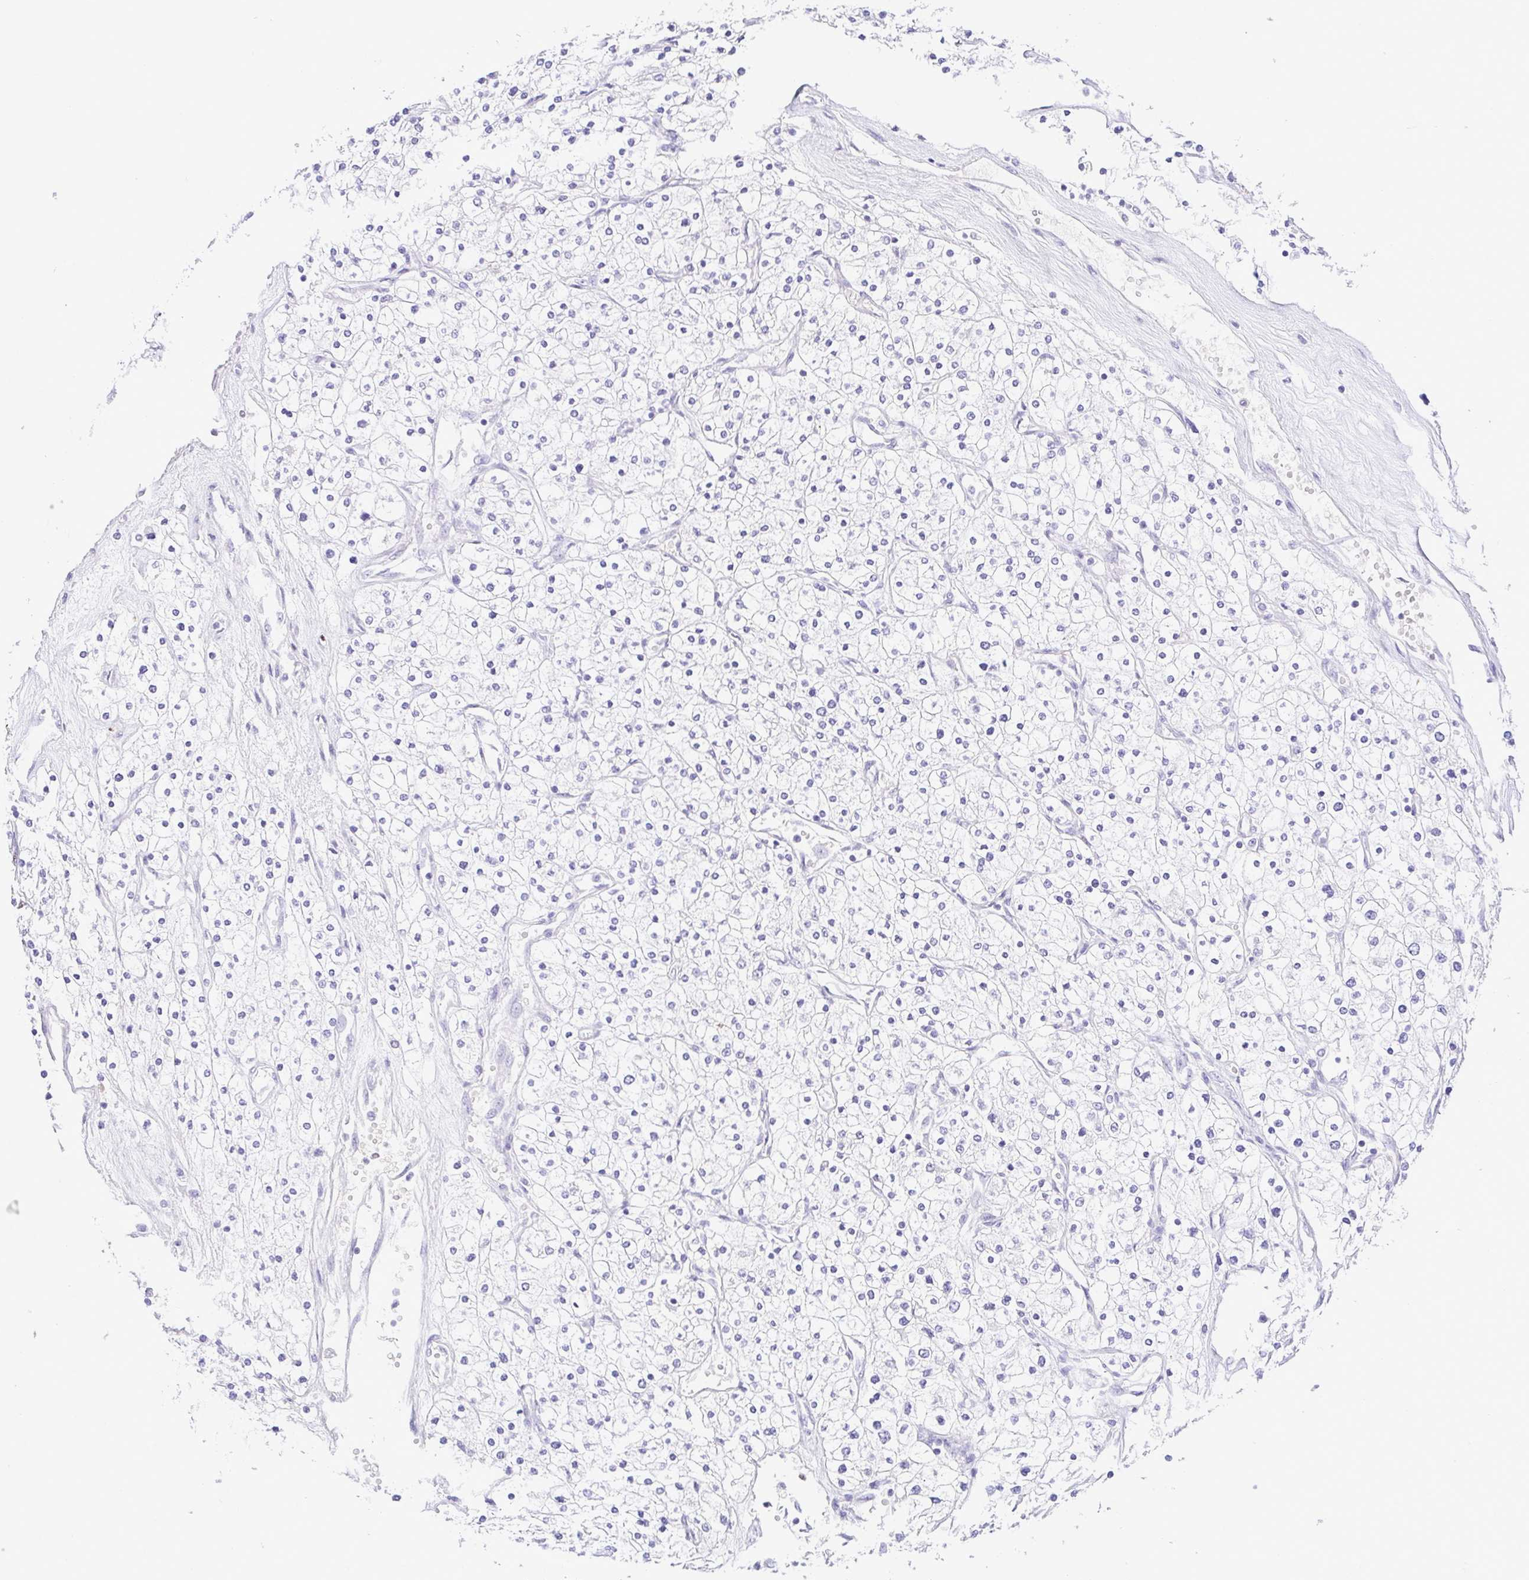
{"staining": {"intensity": "negative", "quantity": "none", "location": "none"}, "tissue": "renal cancer", "cell_type": "Tumor cells", "image_type": "cancer", "snomed": [{"axis": "morphology", "description": "Adenocarcinoma, NOS"}, {"axis": "topography", "description": "Kidney"}], "caption": "Immunohistochemistry of renal adenocarcinoma demonstrates no positivity in tumor cells.", "gene": "EPB42", "patient": {"sex": "male", "age": 80}}